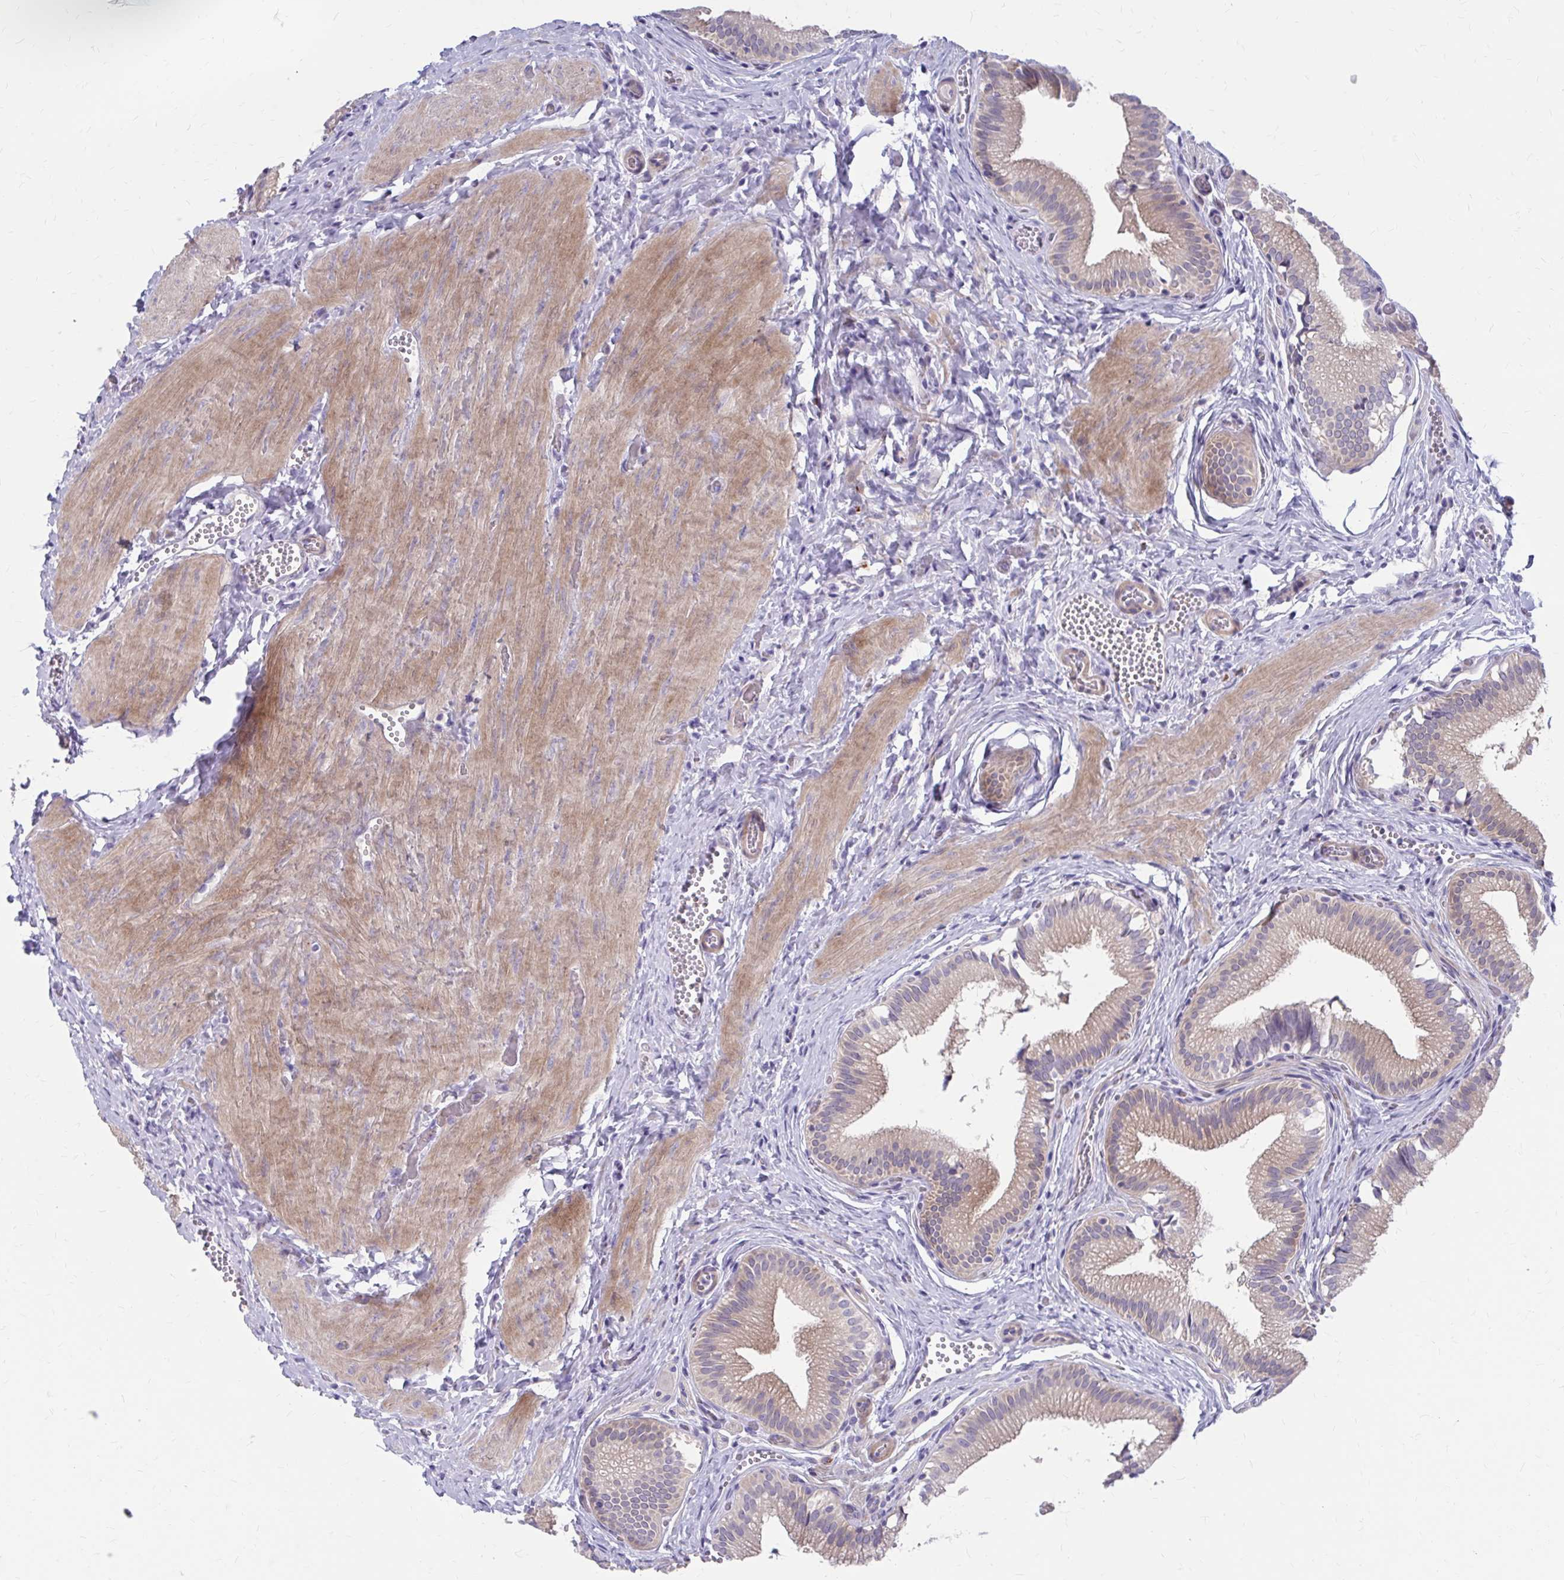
{"staining": {"intensity": "moderate", "quantity": "25%-75%", "location": "cytoplasmic/membranous"}, "tissue": "gallbladder", "cell_type": "Glandular cells", "image_type": "normal", "snomed": [{"axis": "morphology", "description": "Normal tissue, NOS"}, {"axis": "topography", "description": "Gallbladder"}], "caption": "Immunohistochemical staining of normal human gallbladder demonstrates 25%-75% levels of moderate cytoplasmic/membranous protein staining in about 25%-75% of glandular cells. The protein is stained brown, and the nuclei are stained in blue (DAB (3,3'-diaminobenzidine) IHC with brightfield microscopy, high magnification).", "gene": "GLYATL2", "patient": {"sex": "male", "age": 17}}